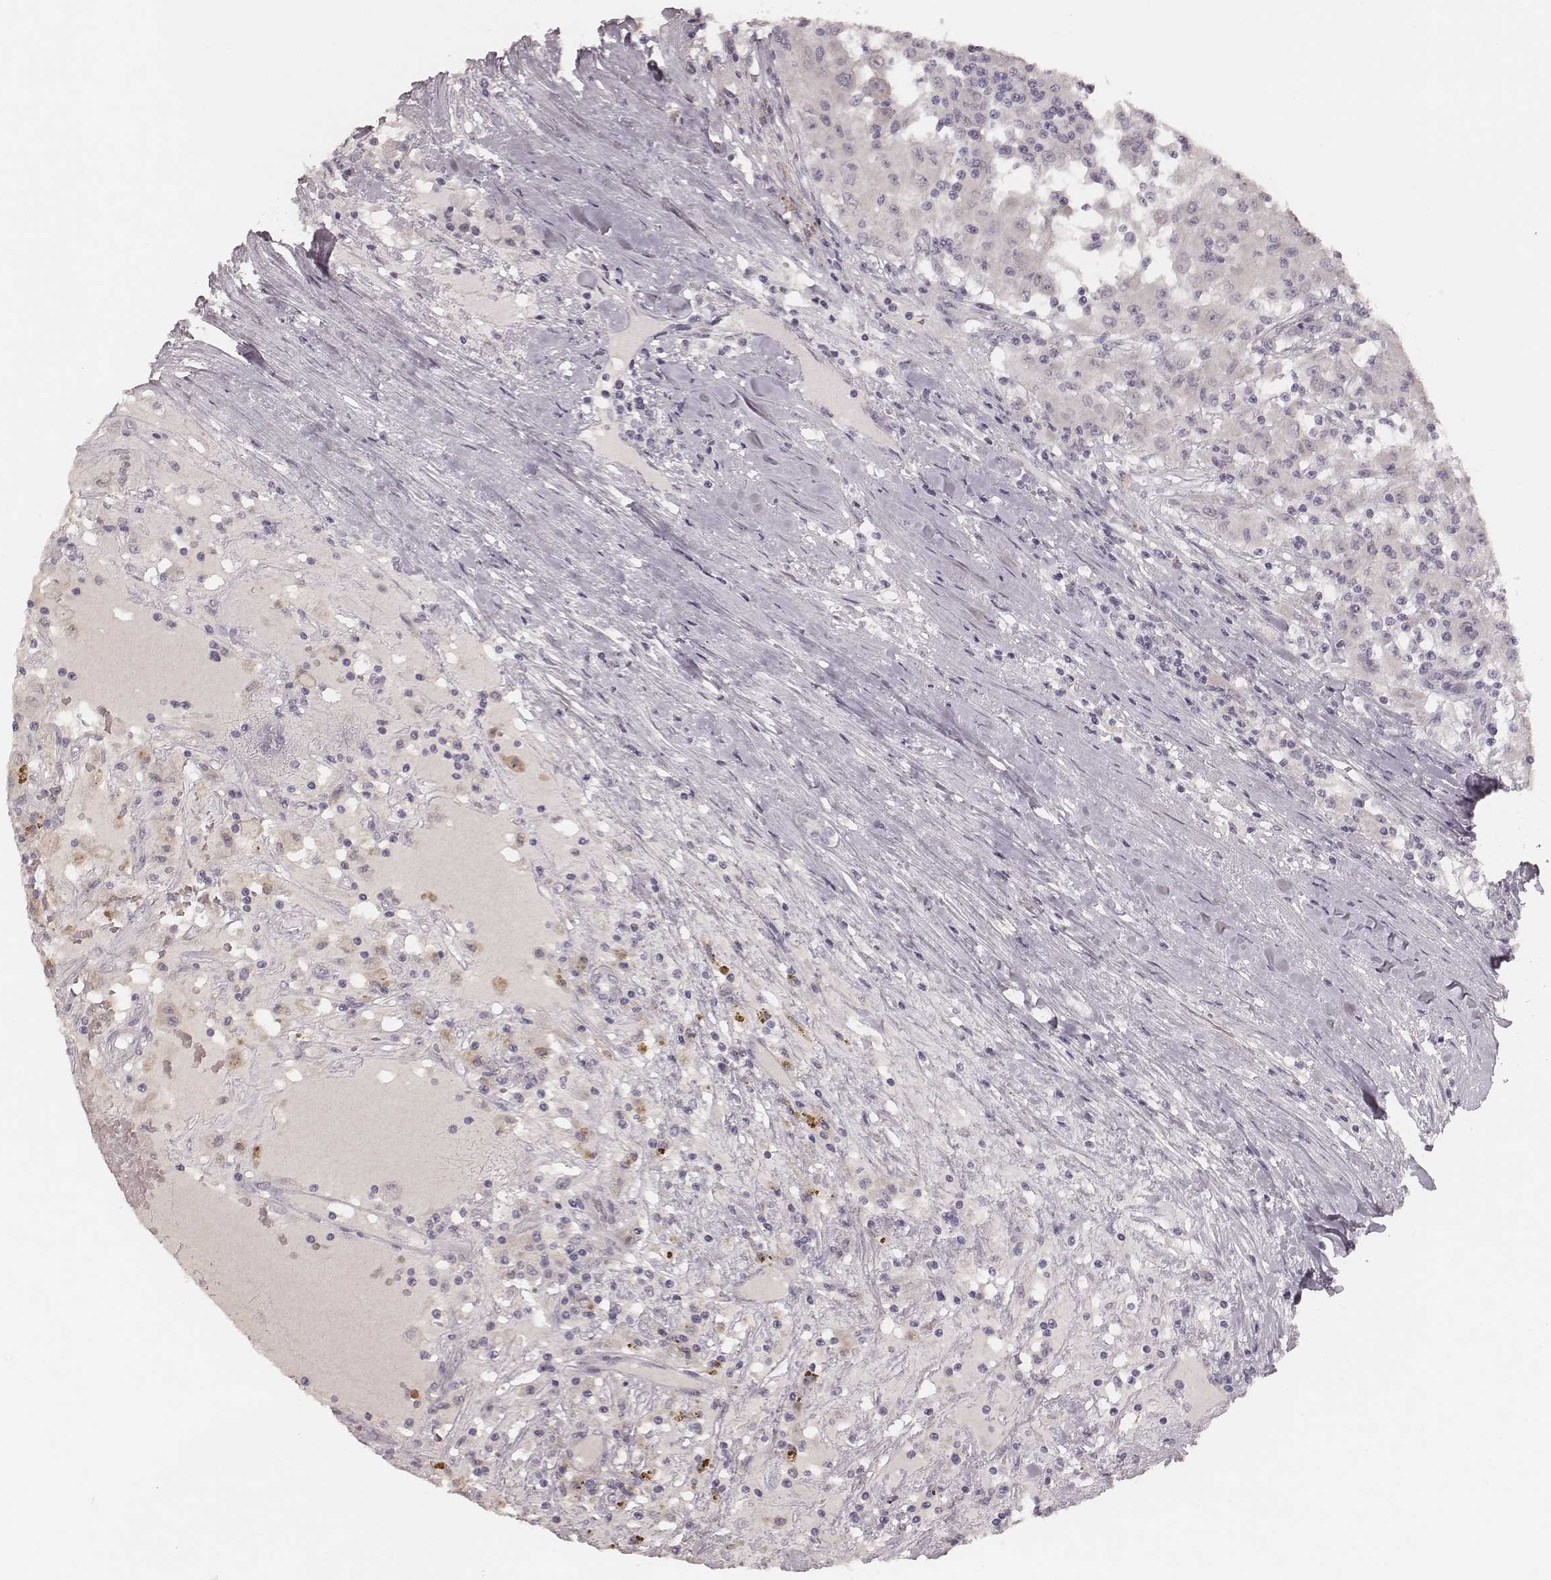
{"staining": {"intensity": "negative", "quantity": "none", "location": "none"}, "tissue": "renal cancer", "cell_type": "Tumor cells", "image_type": "cancer", "snomed": [{"axis": "morphology", "description": "Adenocarcinoma, NOS"}, {"axis": "topography", "description": "Kidney"}], "caption": "Immunohistochemical staining of renal cancer exhibits no significant expression in tumor cells.", "gene": "FAM13B", "patient": {"sex": "female", "age": 67}}